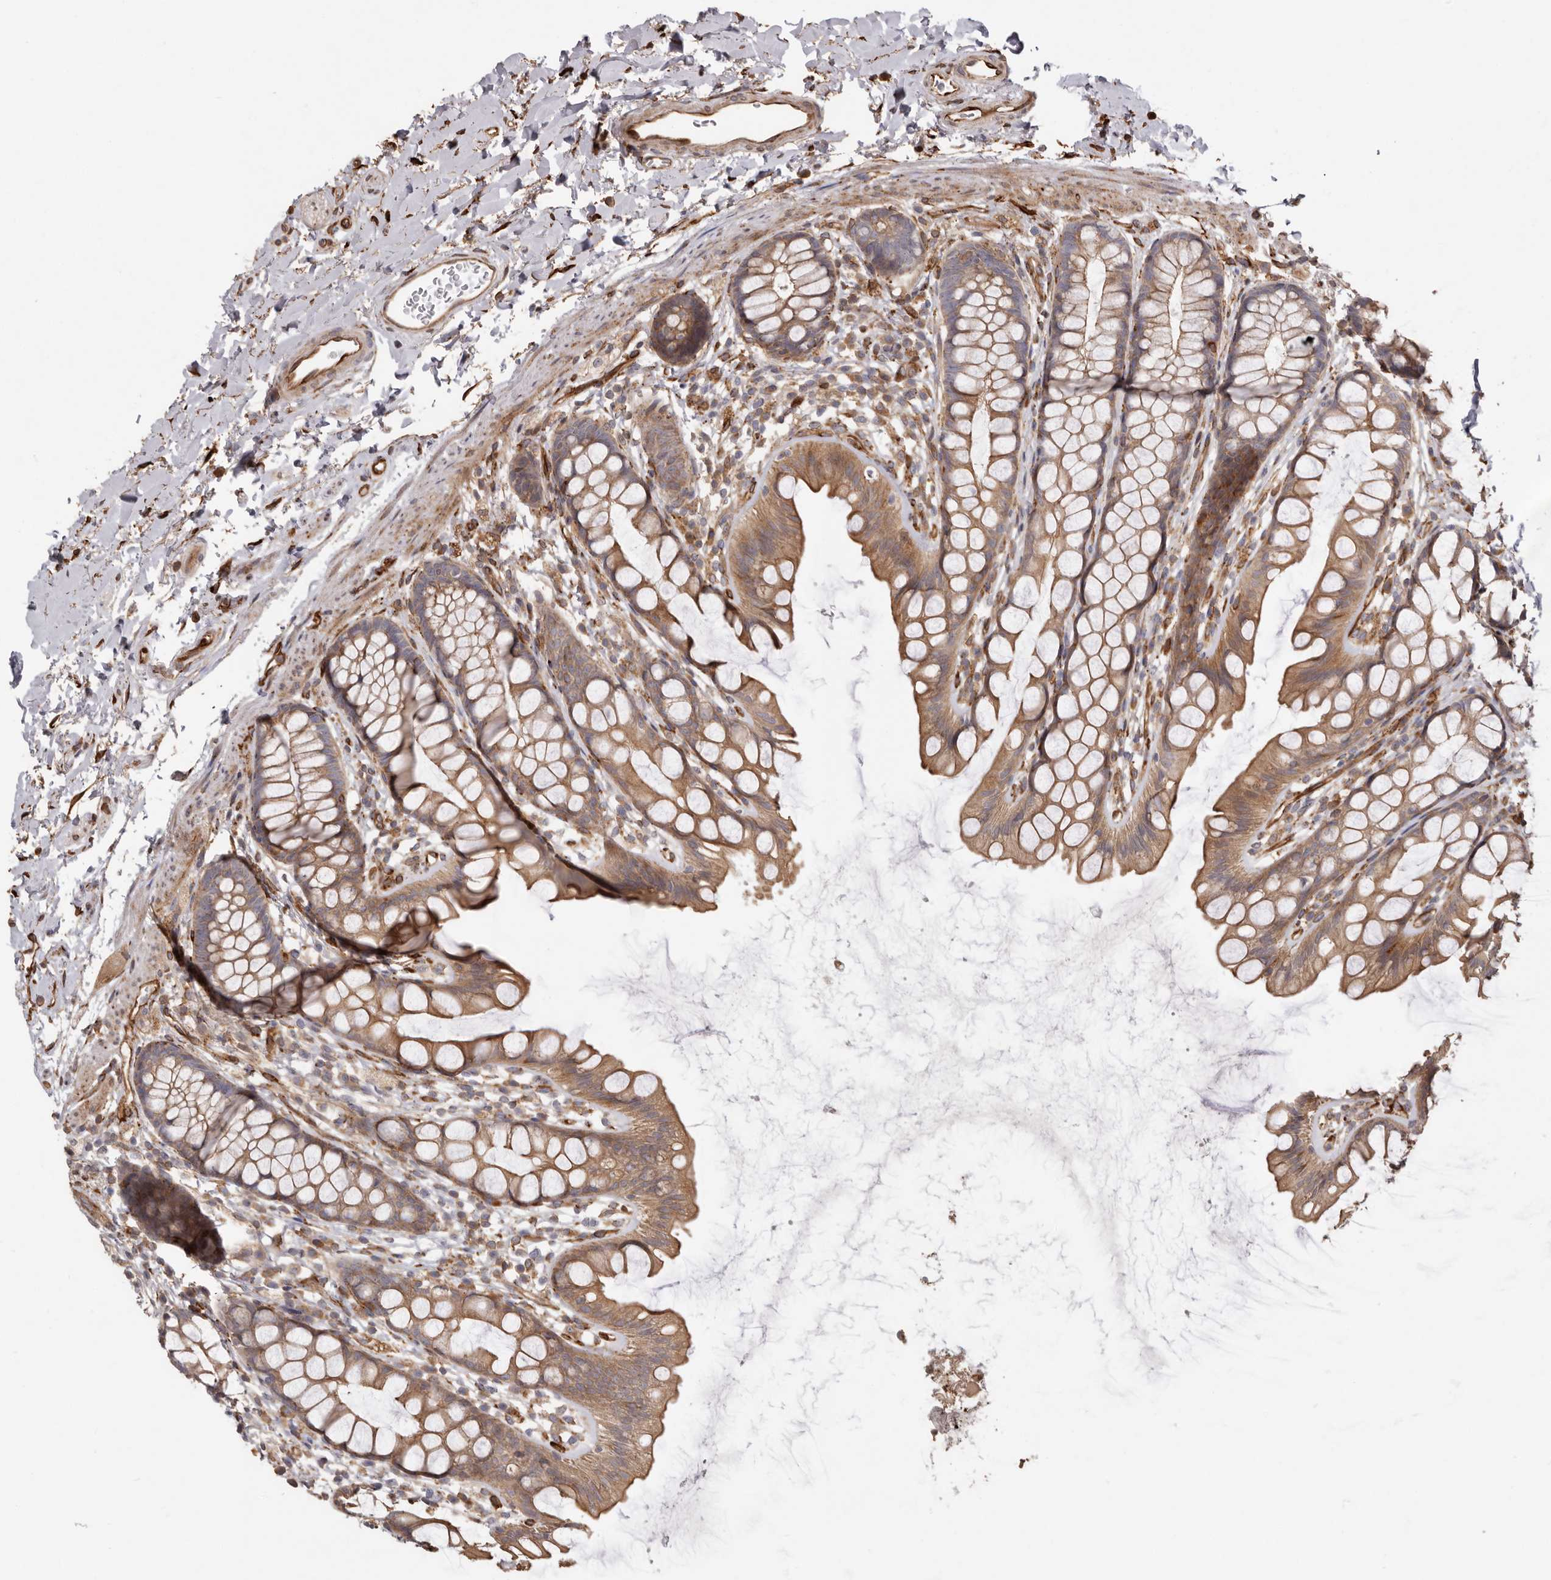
{"staining": {"intensity": "moderate", "quantity": ">75%", "location": "cytoplasmic/membranous"}, "tissue": "rectum", "cell_type": "Glandular cells", "image_type": "normal", "snomed": [{"axis": "morphology", "description": "Normal tissue, NOS"}, {"axis": "topography", "description": "Rectum"}], "caption": "Glandular cells show medium levels of moderate cytoplasmic/membranous staining in about >75% of cells in benign human rectum.", "gene": "WDTC1", "patient": {"sex": "female", "age": 65}}